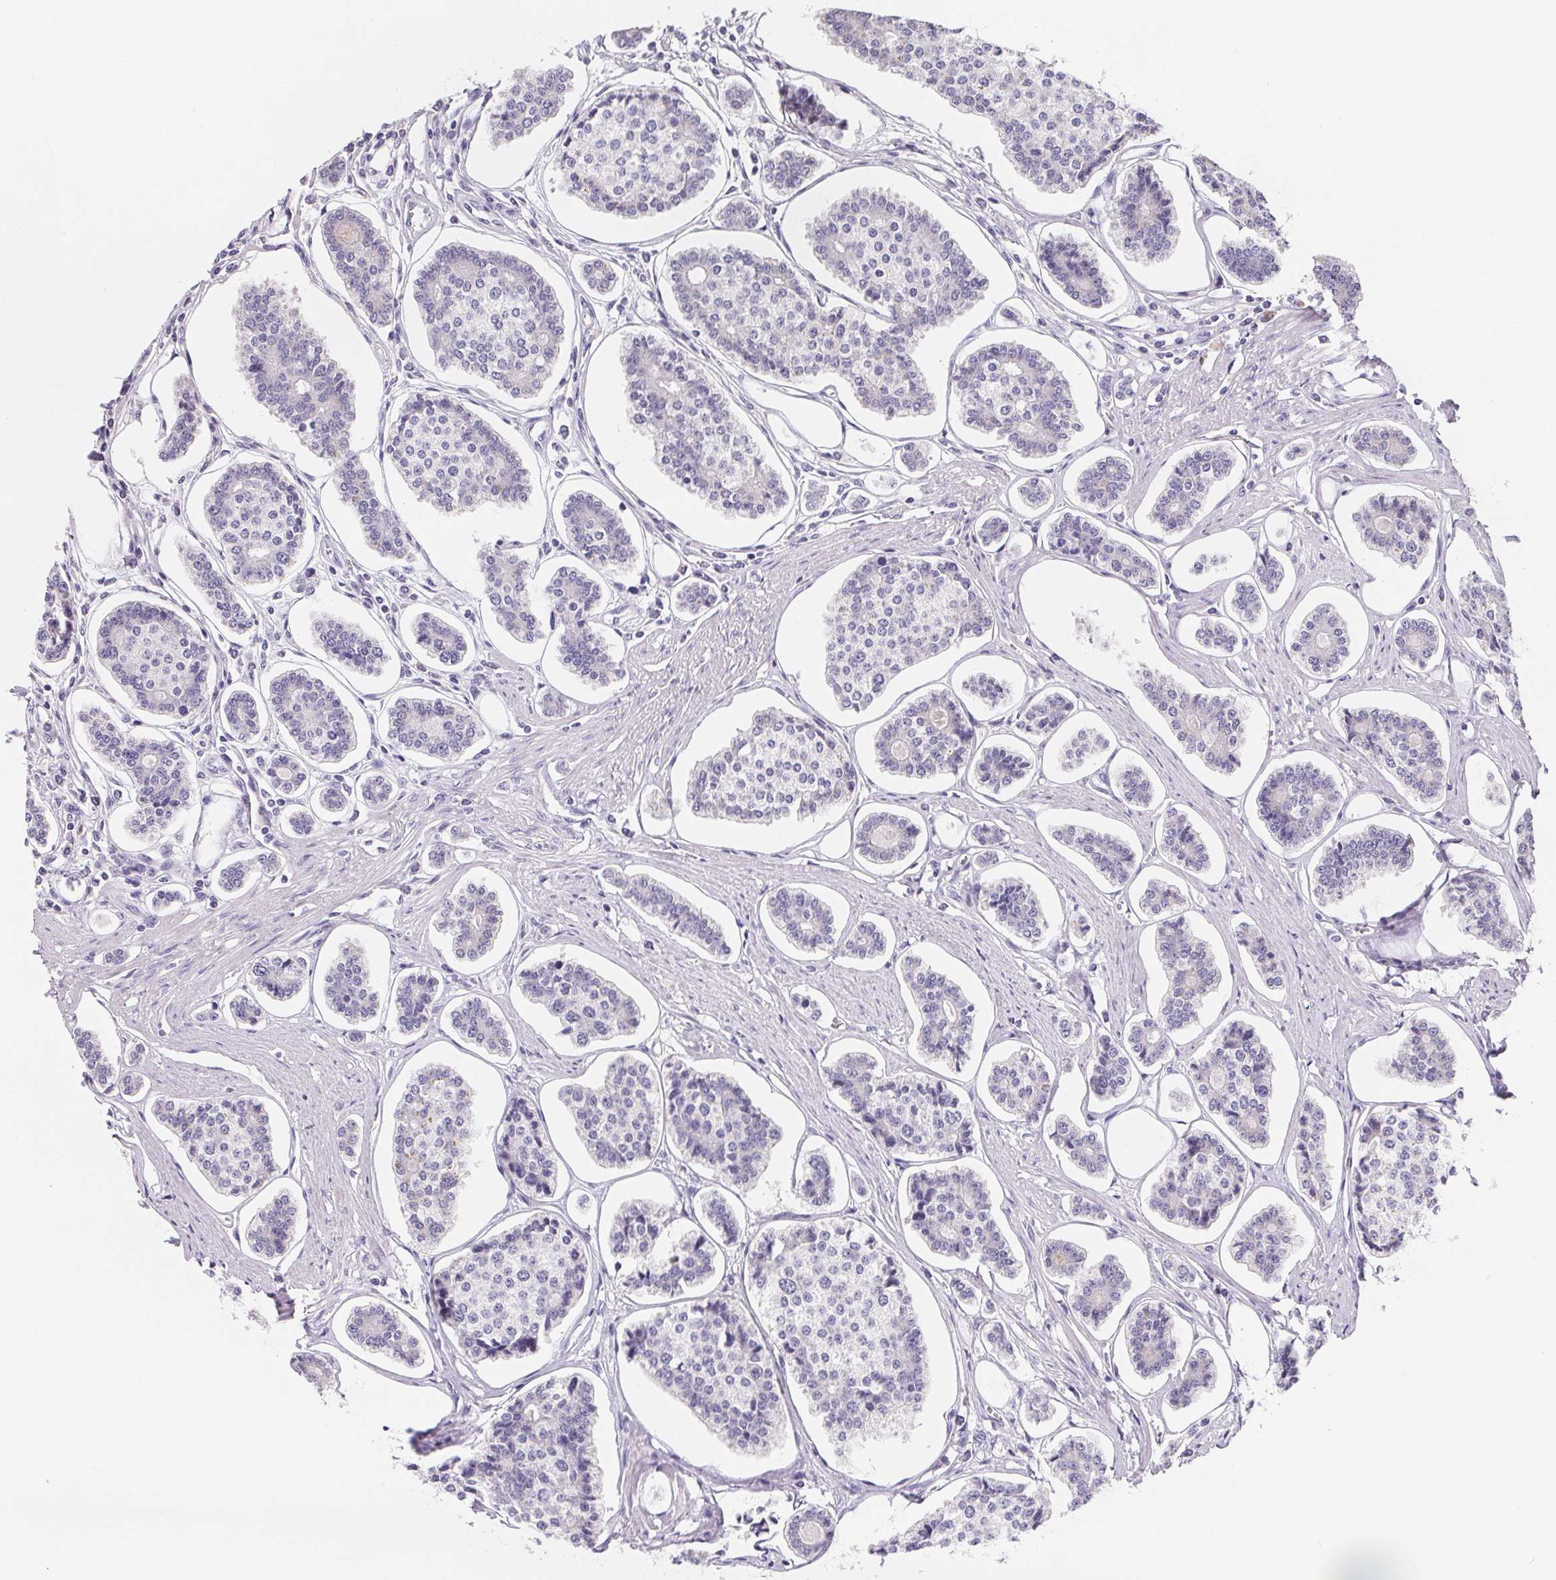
{"staining": {"intensity": "negative", "quantity": "none", "location": "none"}, "tissue": "carcinoid", "cell_type": "Tumor cells", "image_type": "cancer", "snomed": [{"axis": "morphology", "description": "Carcinoid, malignant, NOS"}, {"axis": "topography", "description": "Small intestine"}], "caption": "The histopathology image displays no significant staining in tumor cells of carcinoid.", "gene": "FDX1", "patient": {"sex": "female", "age": 65}}